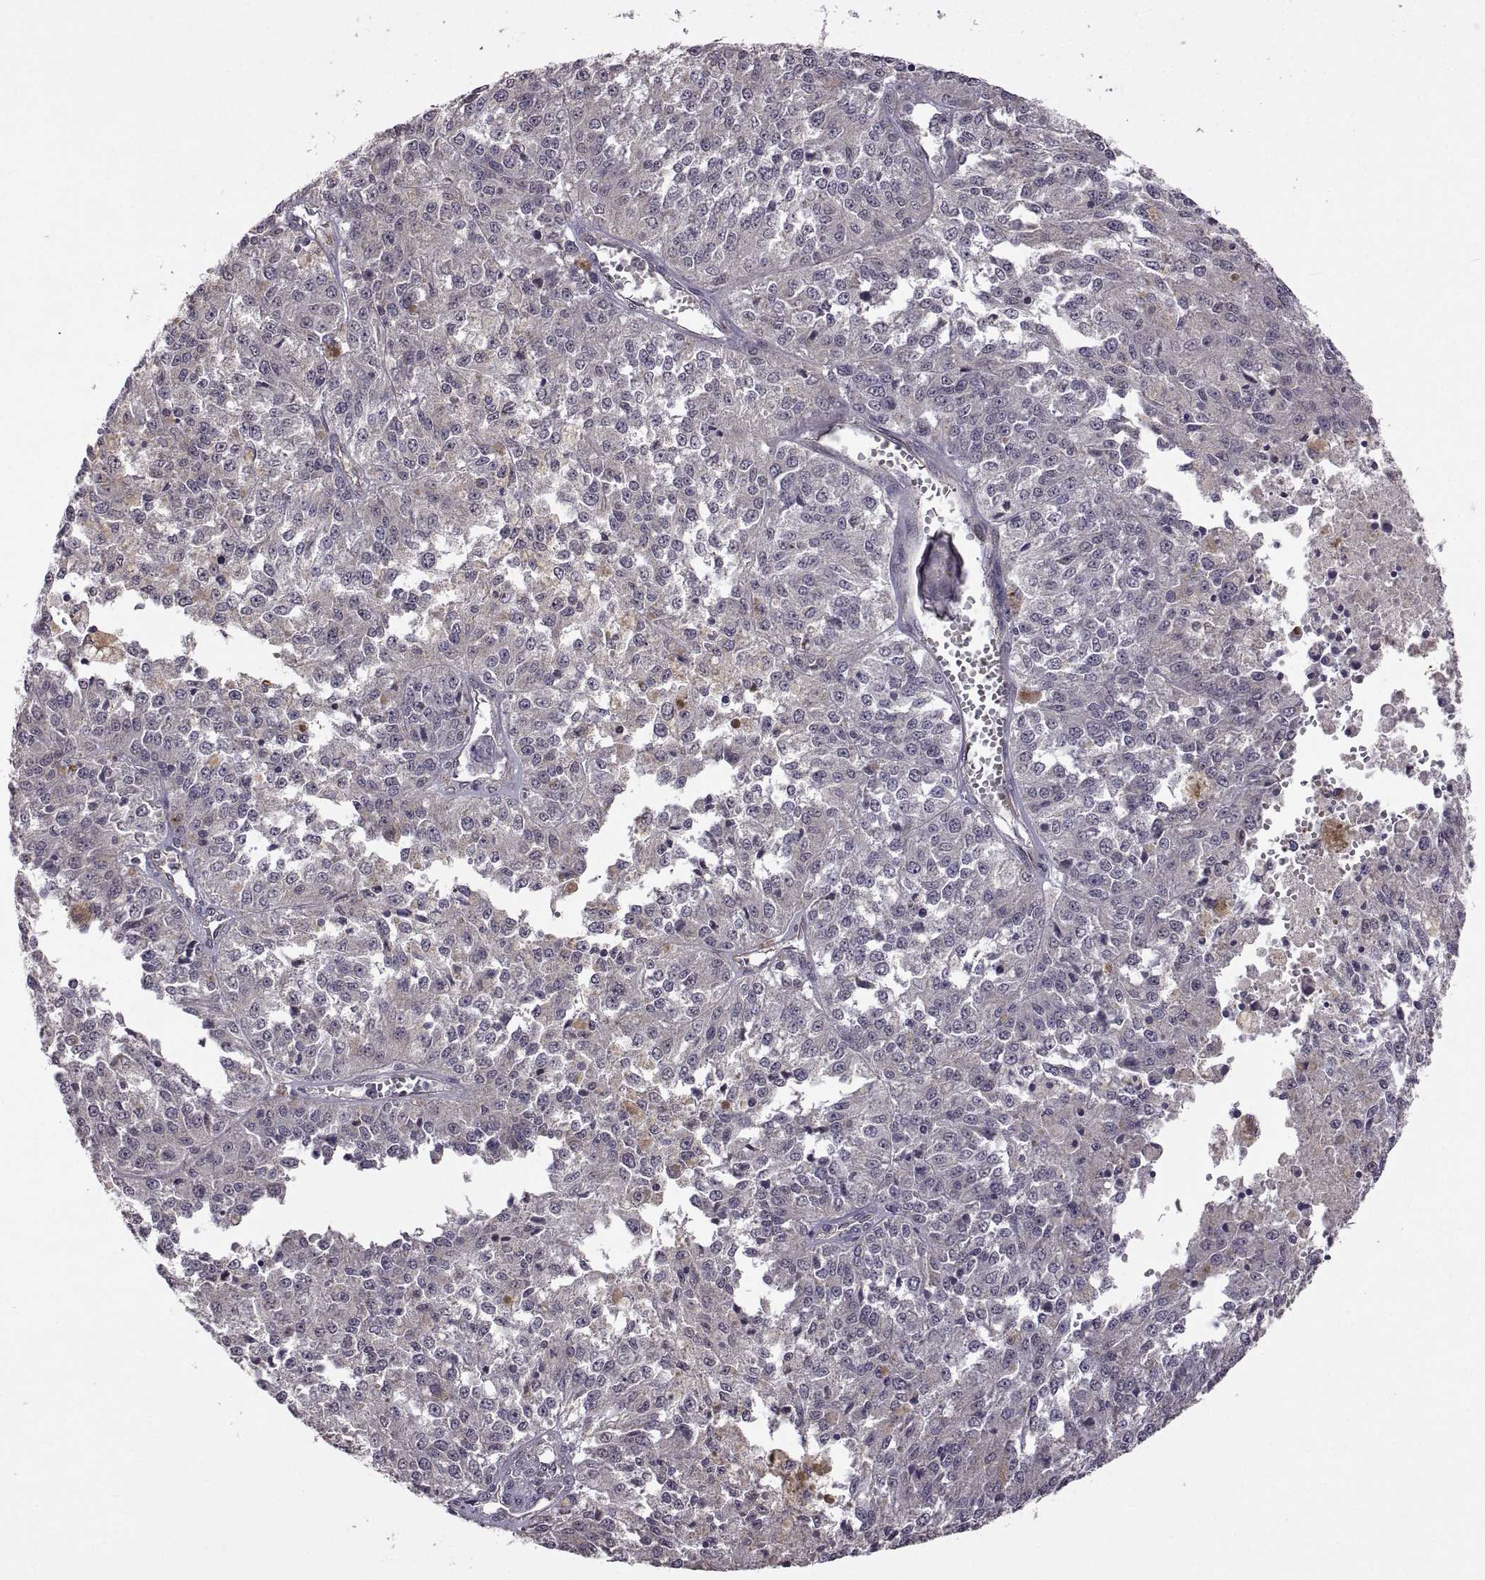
{"staining": {"intensity": "negative", "quantity": "none", "location": "none"}, "tissue": "melanoma", "cell_type": "Tumor cells", "image_type": "cancer", "snomed": [{"axis": "morphology", "description": "Malignant melanoma, Metastatic site"}, {"axis": "topography", "description": "Lymph node"}], "caption": "High power microscopy micrograph of an IHC histopathology image of melanoma, revealing no significant staining in tumor cells. Brightfield microscopy of immunohistochemistry stained with DAB (brown) and hematoxylin (blue), captured at high magnification.", "gene": "LAMA1", "patient": {"sex": "female", "age": 64}}